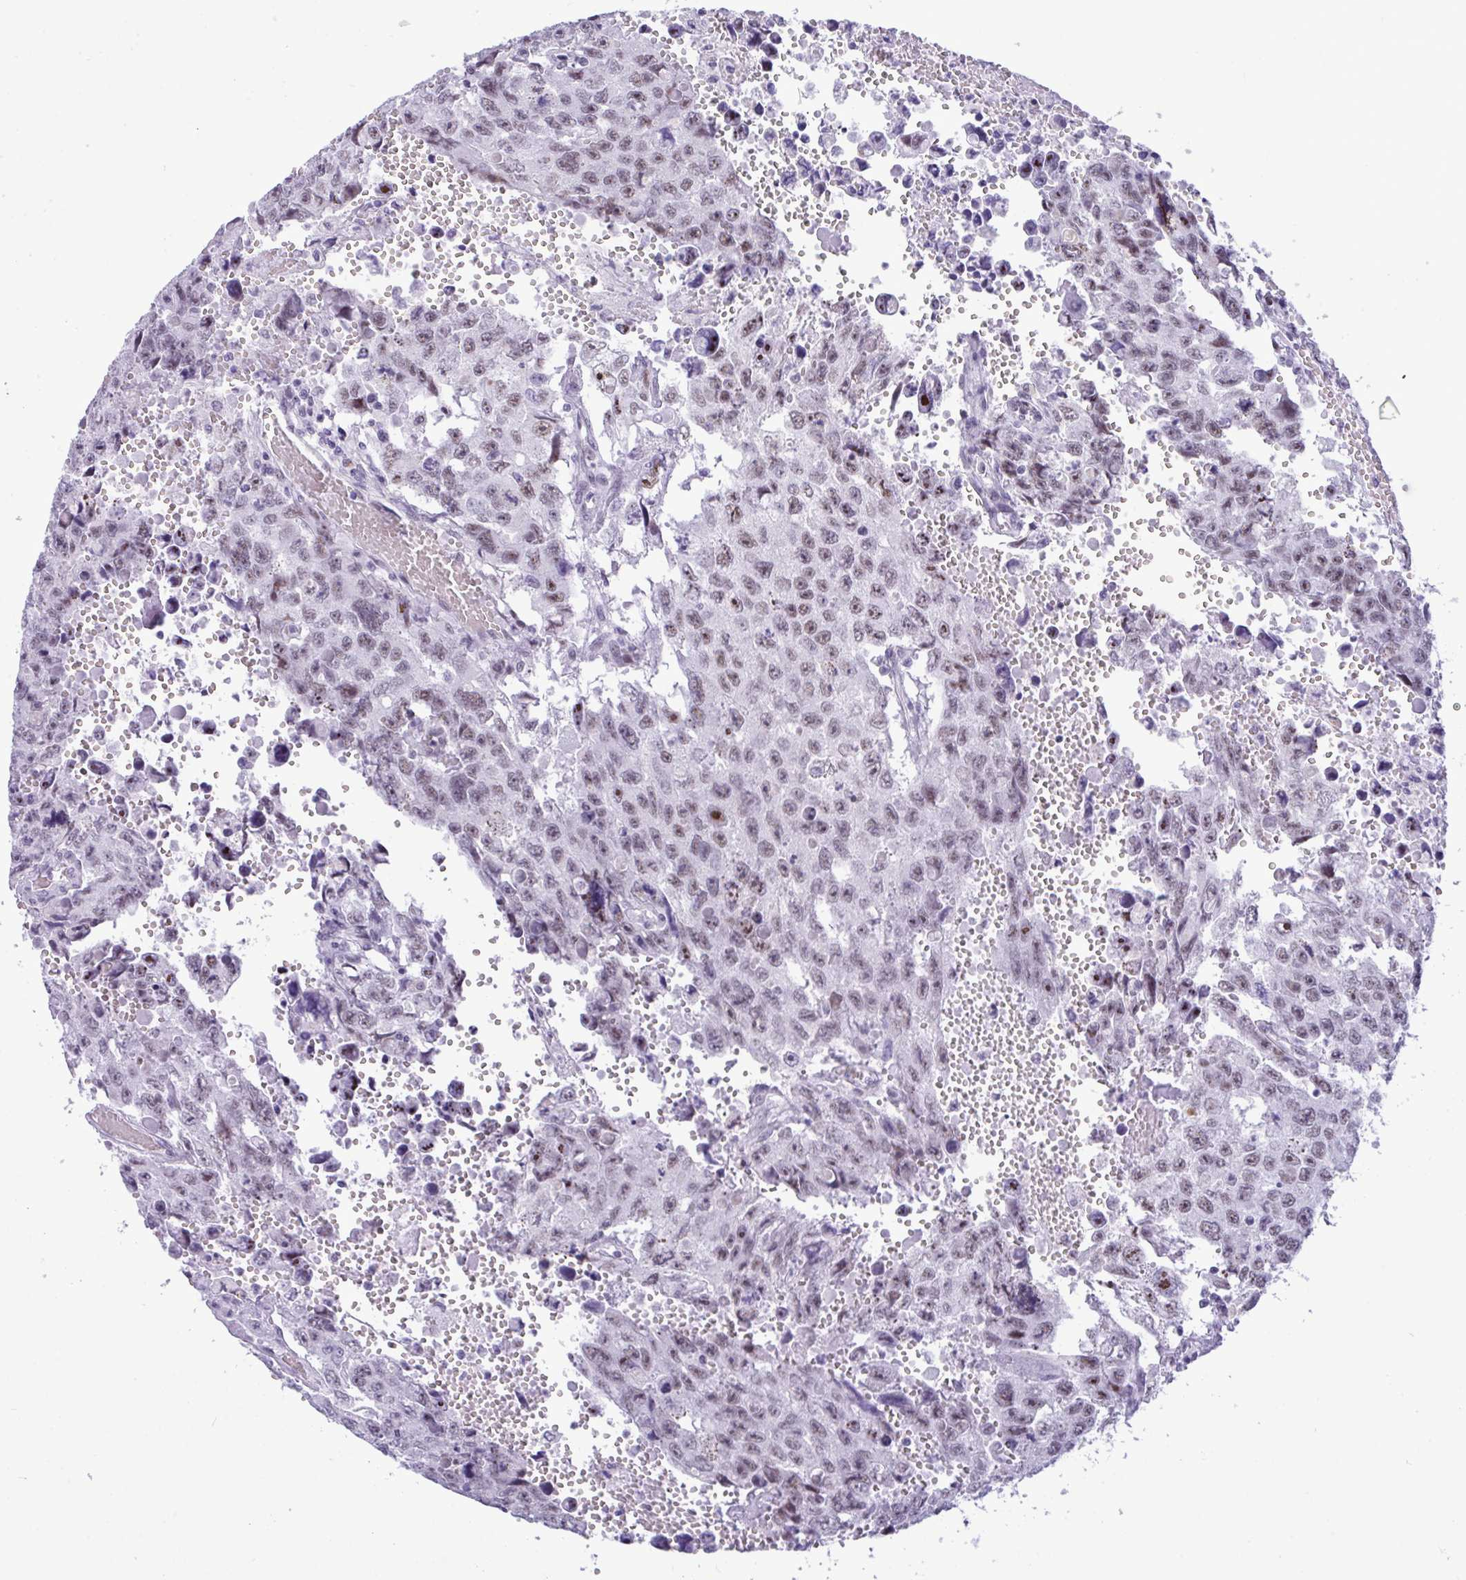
{"staining": {"intensity": "weak", "quantity": ">75%", "location": "nuclear"}, "tissue": "testis cancer", "cell_type": "Tumor cells", "image_type": "cancer", "snomed": [{"axis": "morphology", "description": "Seminoma, NOS"}, {"axis": "topography", "description": "Testis"}], "caption": "An immunohistochemistry photomicrograph of neoplastic tissue is shown. Protein staining in brown labels weak nuclear positivity in testis cancer (seminoma) within tumor cells.", "gene": "ELN", "patient": {"sex": "male", "age": 26}}